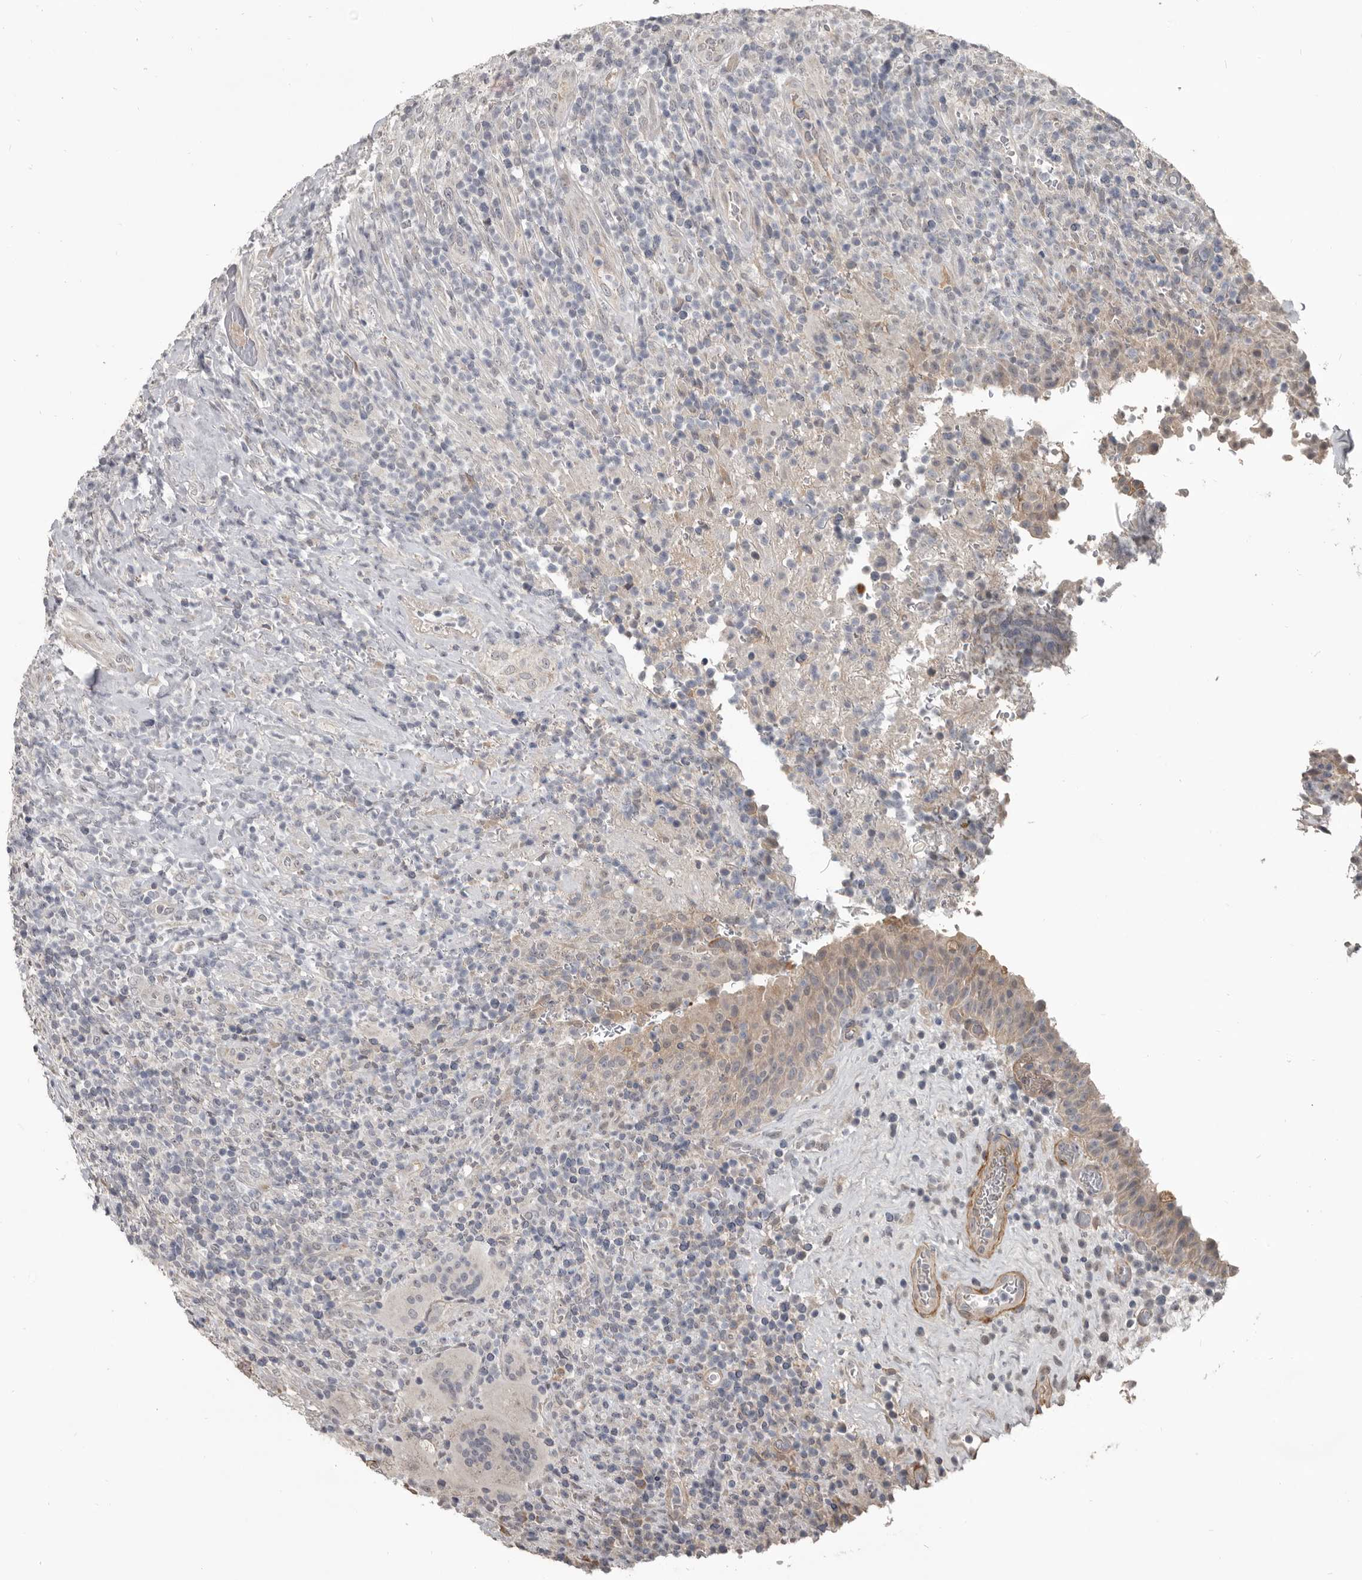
{"staining": {"intensity": "moderate", "quantity": "<25%", "location": "cytoplasmic/membranous"}, "tissue": "urinary bladder", "cell_type": "Urothelial cells", "image_type": "normal", "snomed": [{"axis": "morphology", "description": "Normal tissue, NOS"}, {"axis": "morphology", "description": "Inflammation, NOS"}, {"axis": "topography", "description": "Urinary bladder"}], "caption": "The image demonstrates a brown stain indicating the presence of a protein in the cytoplasmic/membranous of urothelial cells in urinary bladder.", "gene": "C1orf216", "patient": {"sex": "female", "age": 75}}